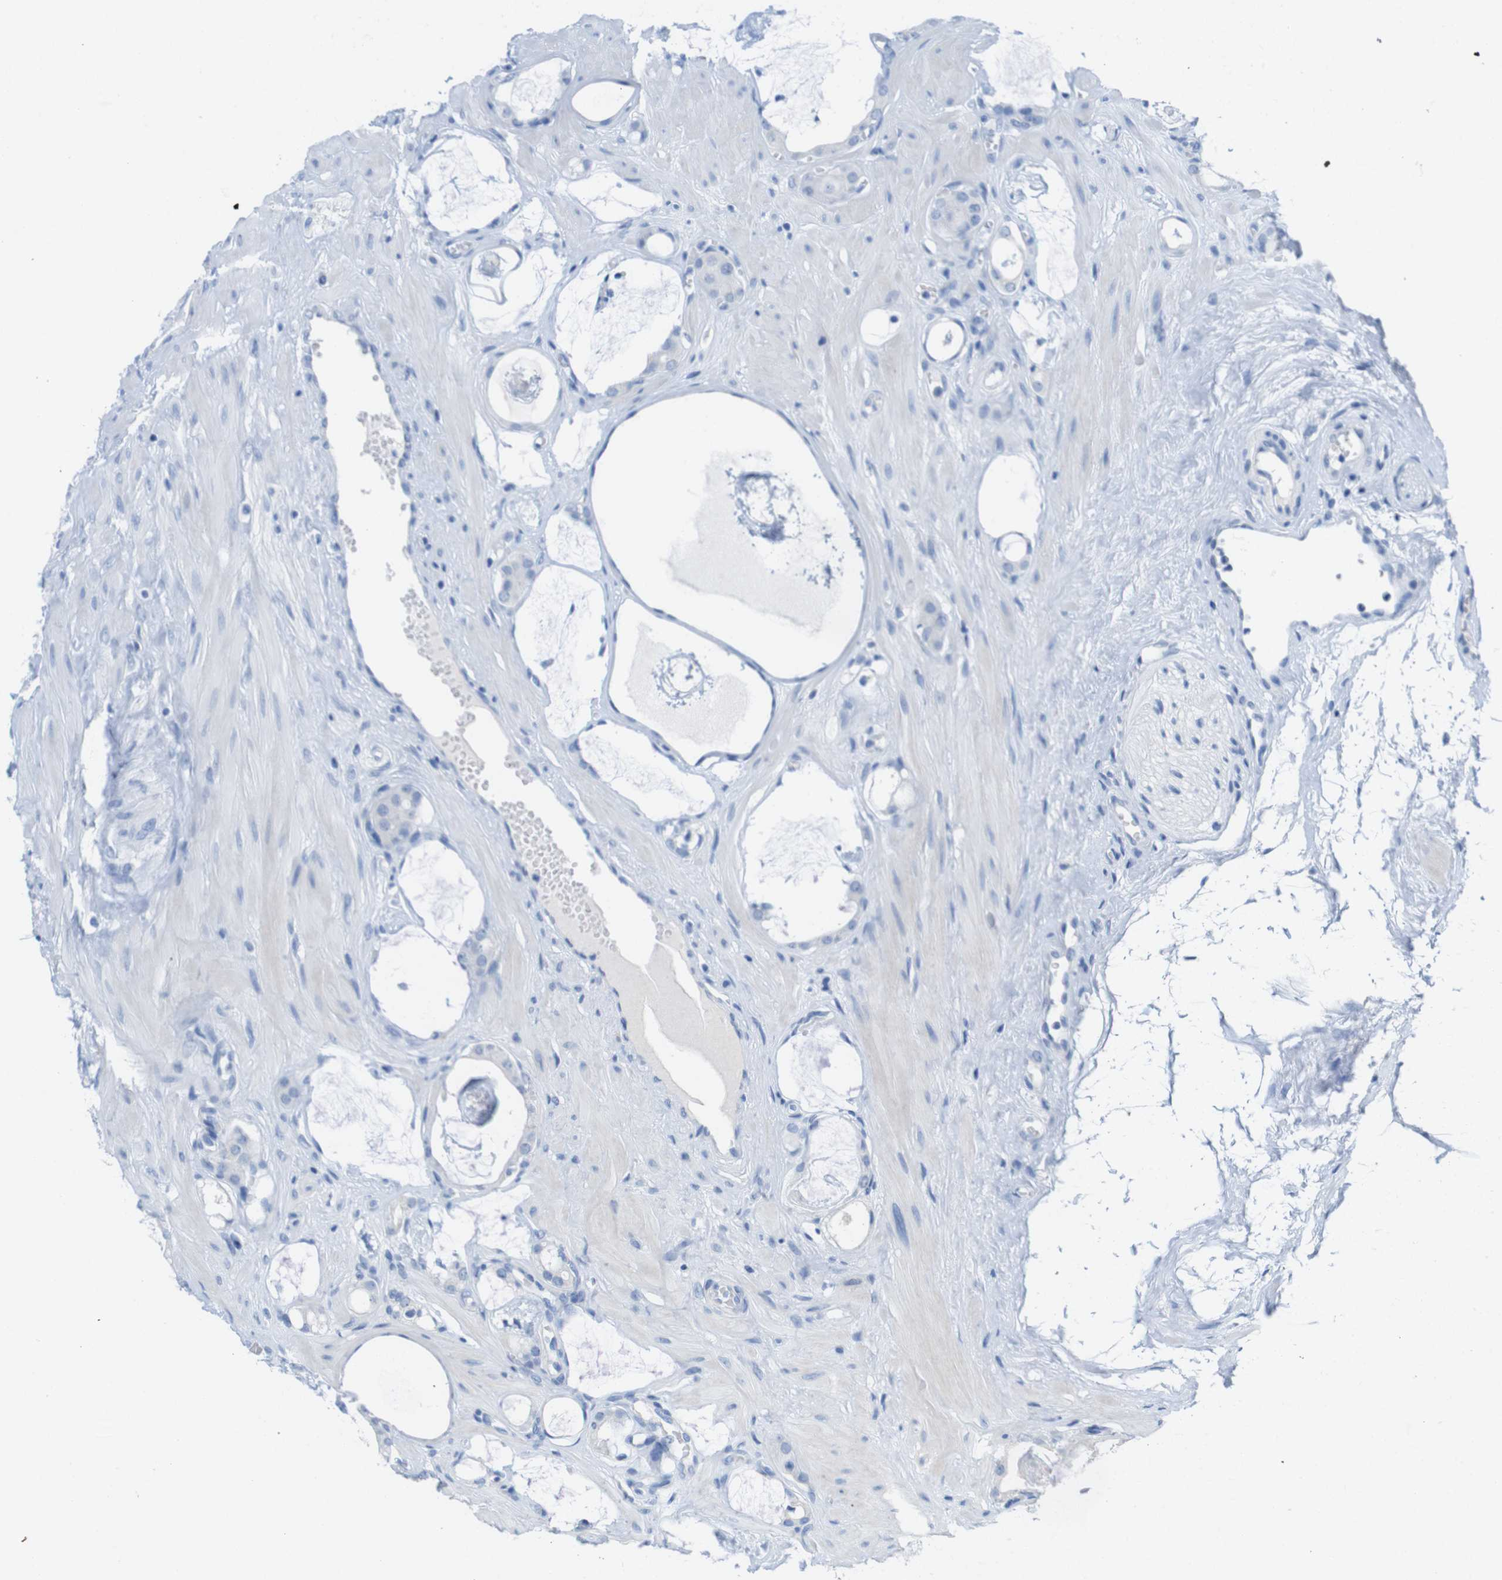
{"staining": {"intensity": "negative", "quantity": "none", "location": "none"}, "tissue": "prostate cancer", "cell_type": "Tumor cells", "image_type": "cancer", "snomed": [{"axis": "morphology", "description": "Adenocarcinoma, Low grade"}, {"axis": "topography", "description": "Prostate"}], "caption": "Immunohistochemistry histopathology image of adenocarcinoma (low-grade) (prostate) stained for a protein (brown), which shows no positivity in tumor cells.", "gene": "LAG3", "patient": {"sex": "male", "age": 53}}